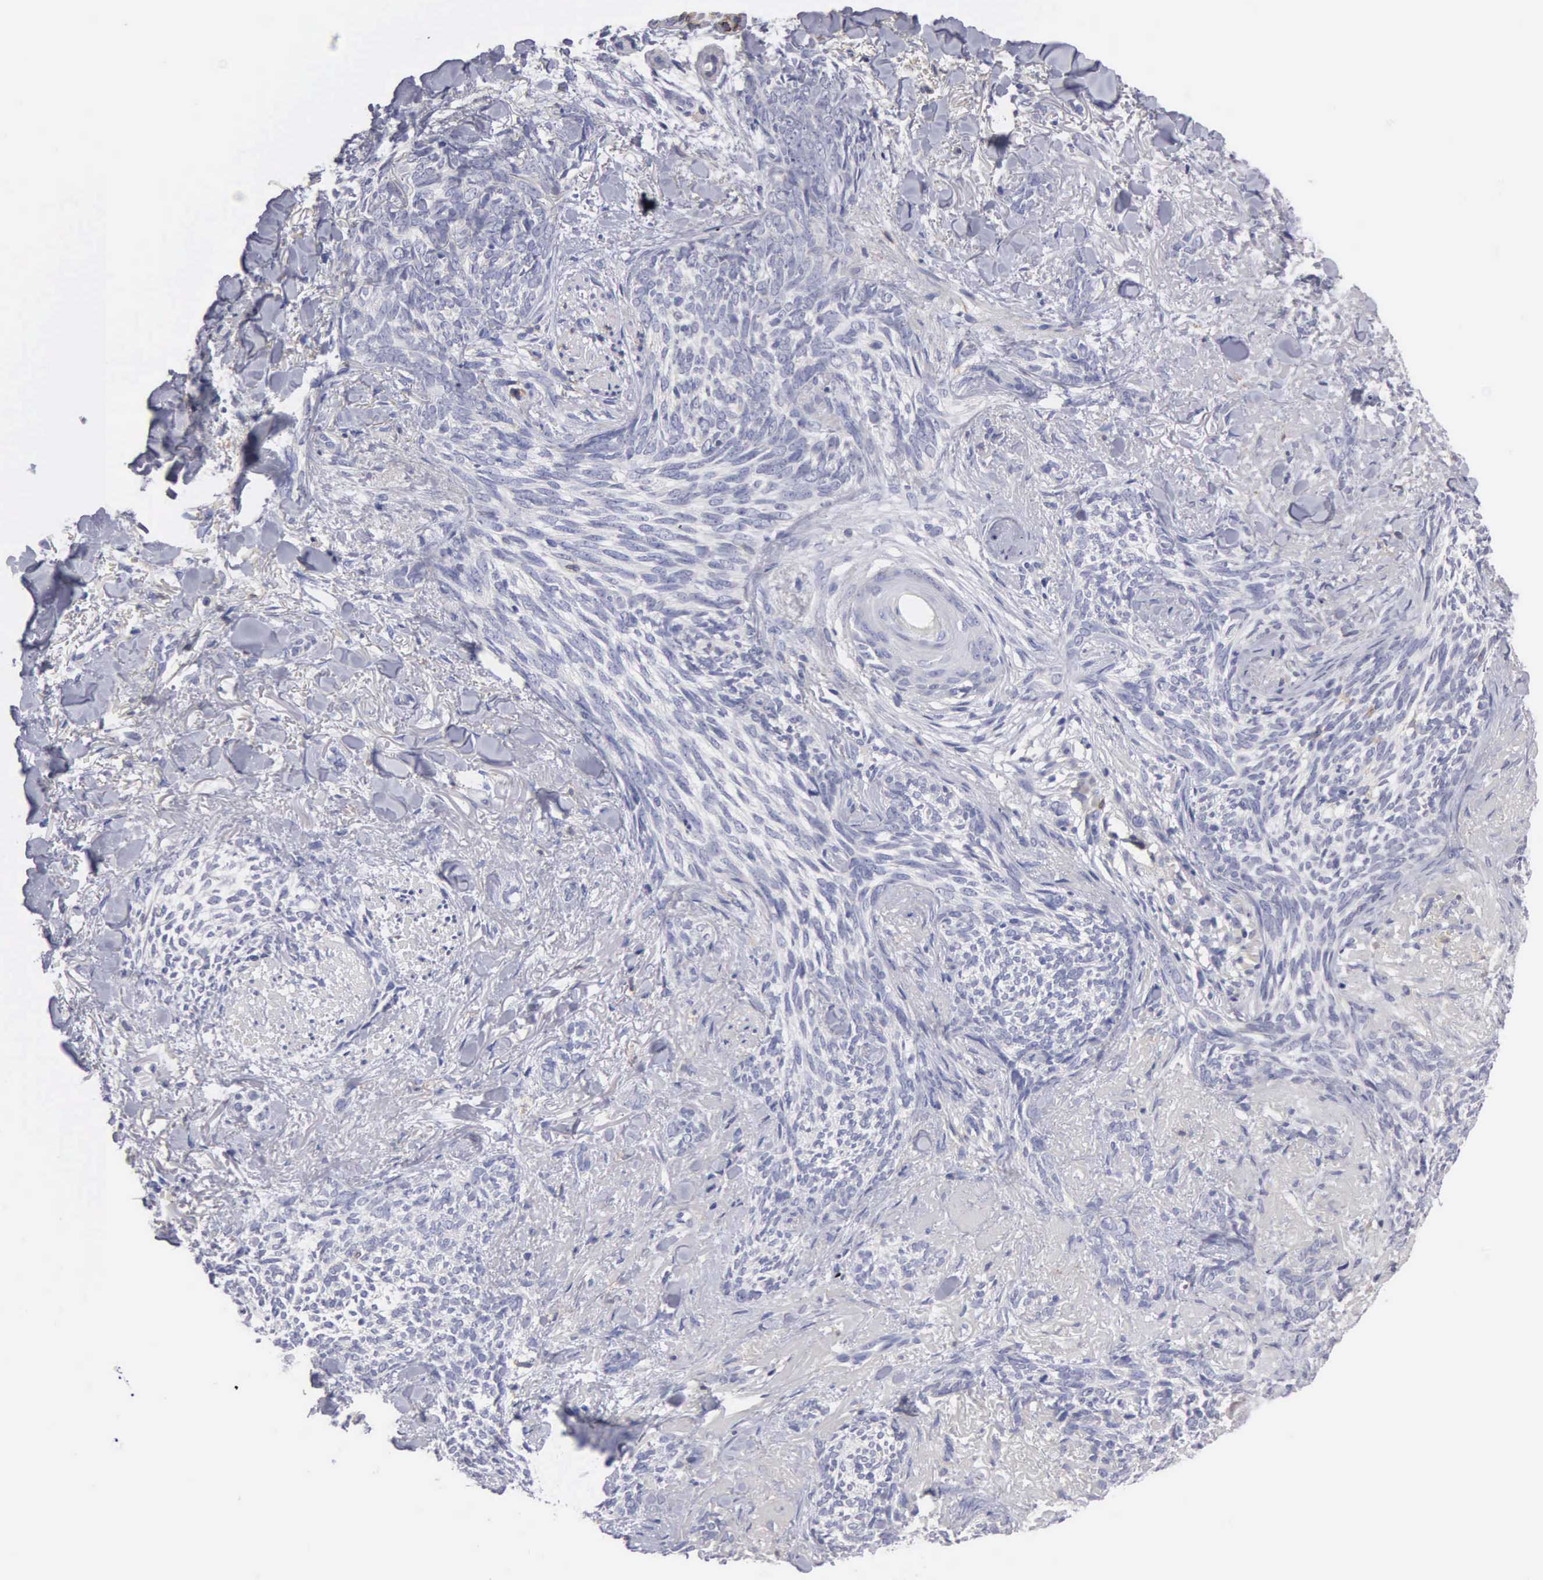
{"staining": {"intensity": "negative", "quantity": "none", "location": "none"}, "tissue": "skin cancer", "cell_type": "Tumor cells", "image_type": "cancer", "snomed": [{"axis": "morphology", "description": "Basal cell carcinoma"}, {"axis": "topography", "description": "Skin"}], "caption": "Immunohistochemistry (IHC) photomicrograph of neoplastic tissue: human skin cancer (basal cell carcinoma) stained with DAB (3,3'-diaminobenzidine) shows no significant protein expression in tumor cells.", "gene": "PTGS2", "patient": {"sex": "female", "age": 81}}